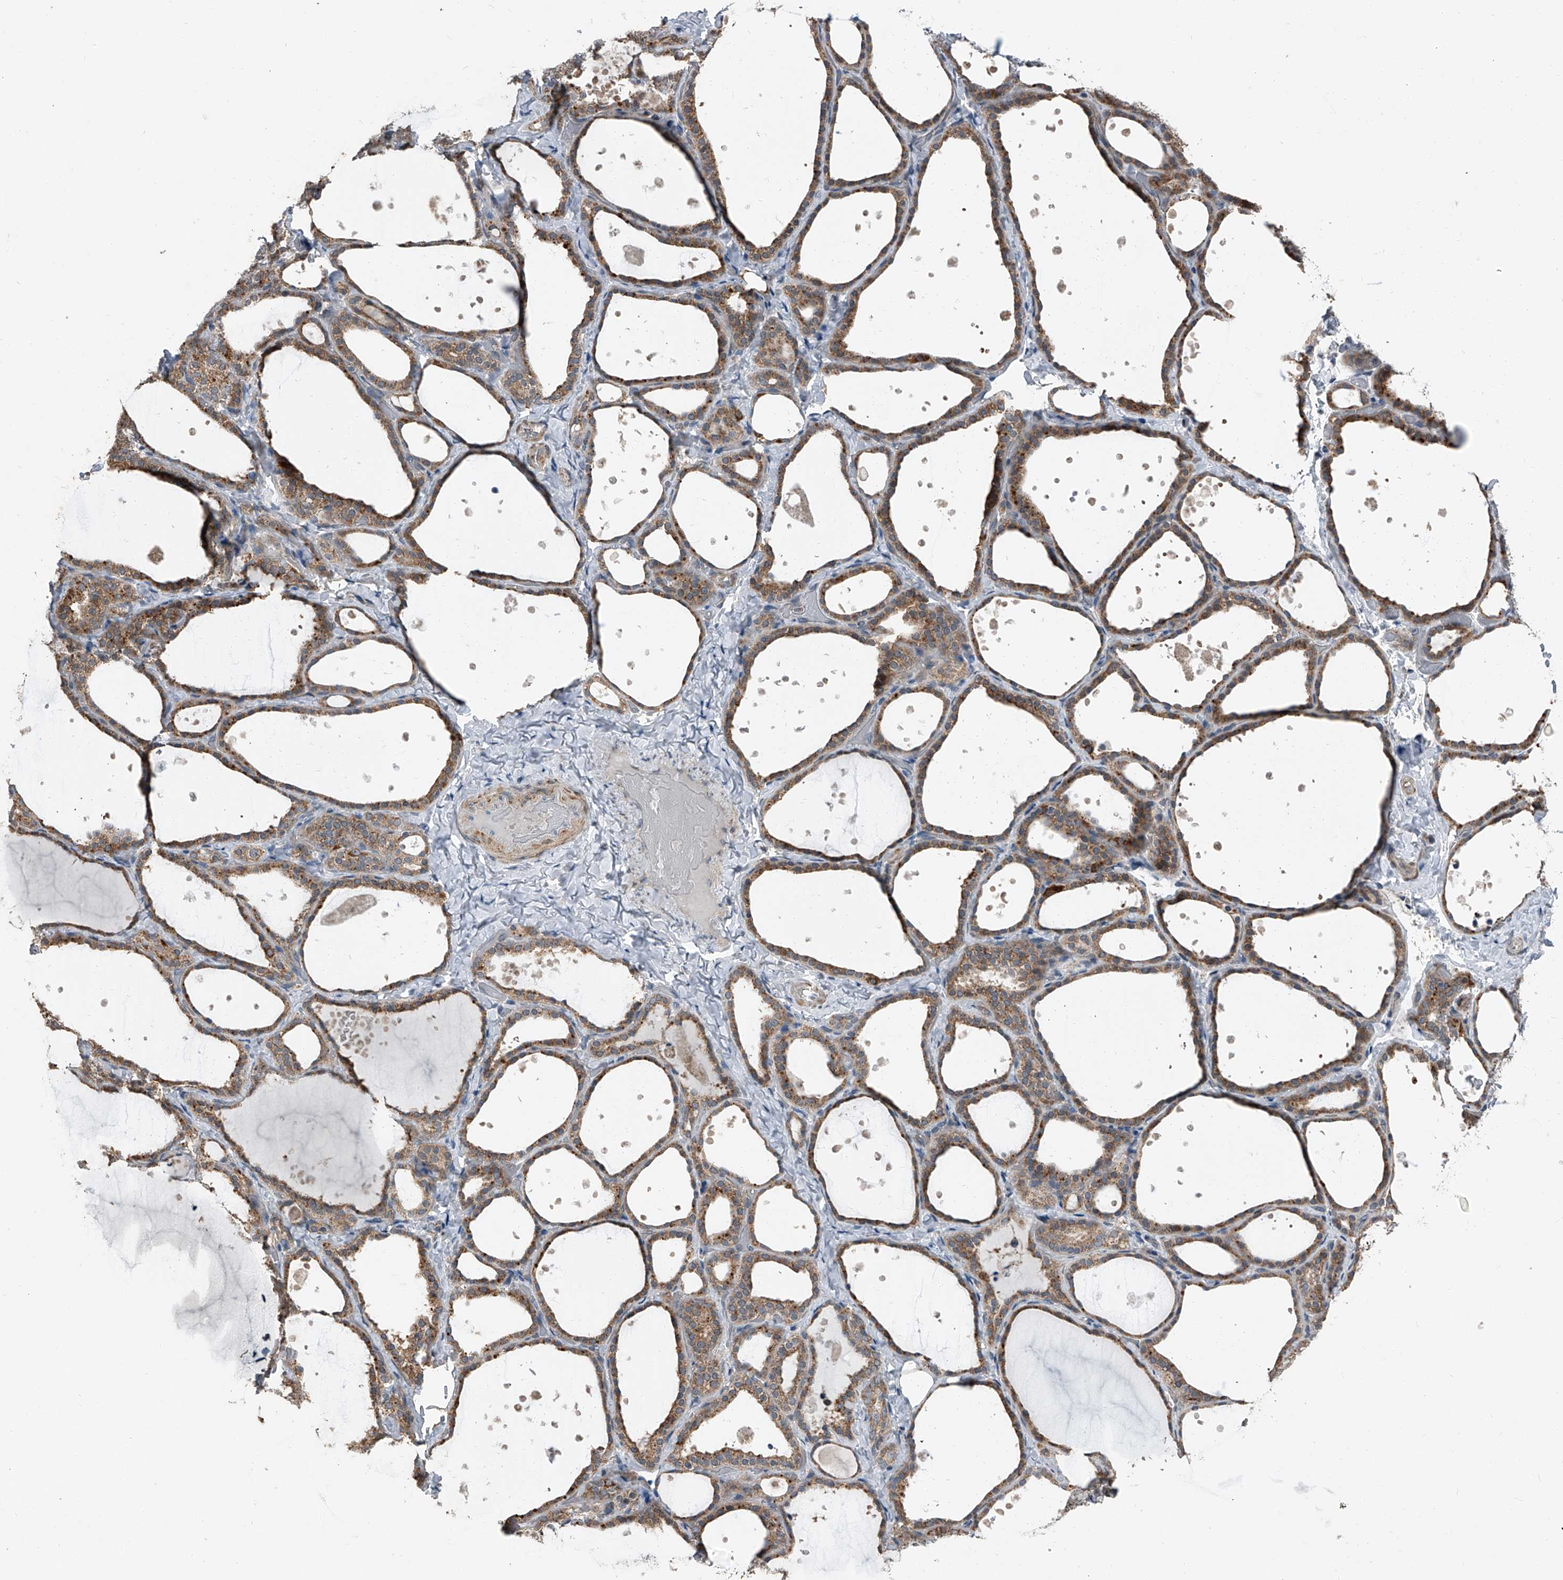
{"staining": {"intensity": "moderate", "quantity": ">75%", "location": "cytoplasmic/membranous"}, "tissue": "thyroid gland", "cell_type": "Glandular cells", "image_type": "normal", "snomed": [{"axis": "morphology", "description": "Normal tissue, NOS"}, {"axis": "topography", "description": "Thyroid gland"}], "caption": "The micrograph displays staining of normal thyroid gland, revealing moderate cytoplasmic/membranous protein expression (brown color) within glandular cells.", "gene": "CHRNA7", "patient": {"sex": "female", "age": 44}}